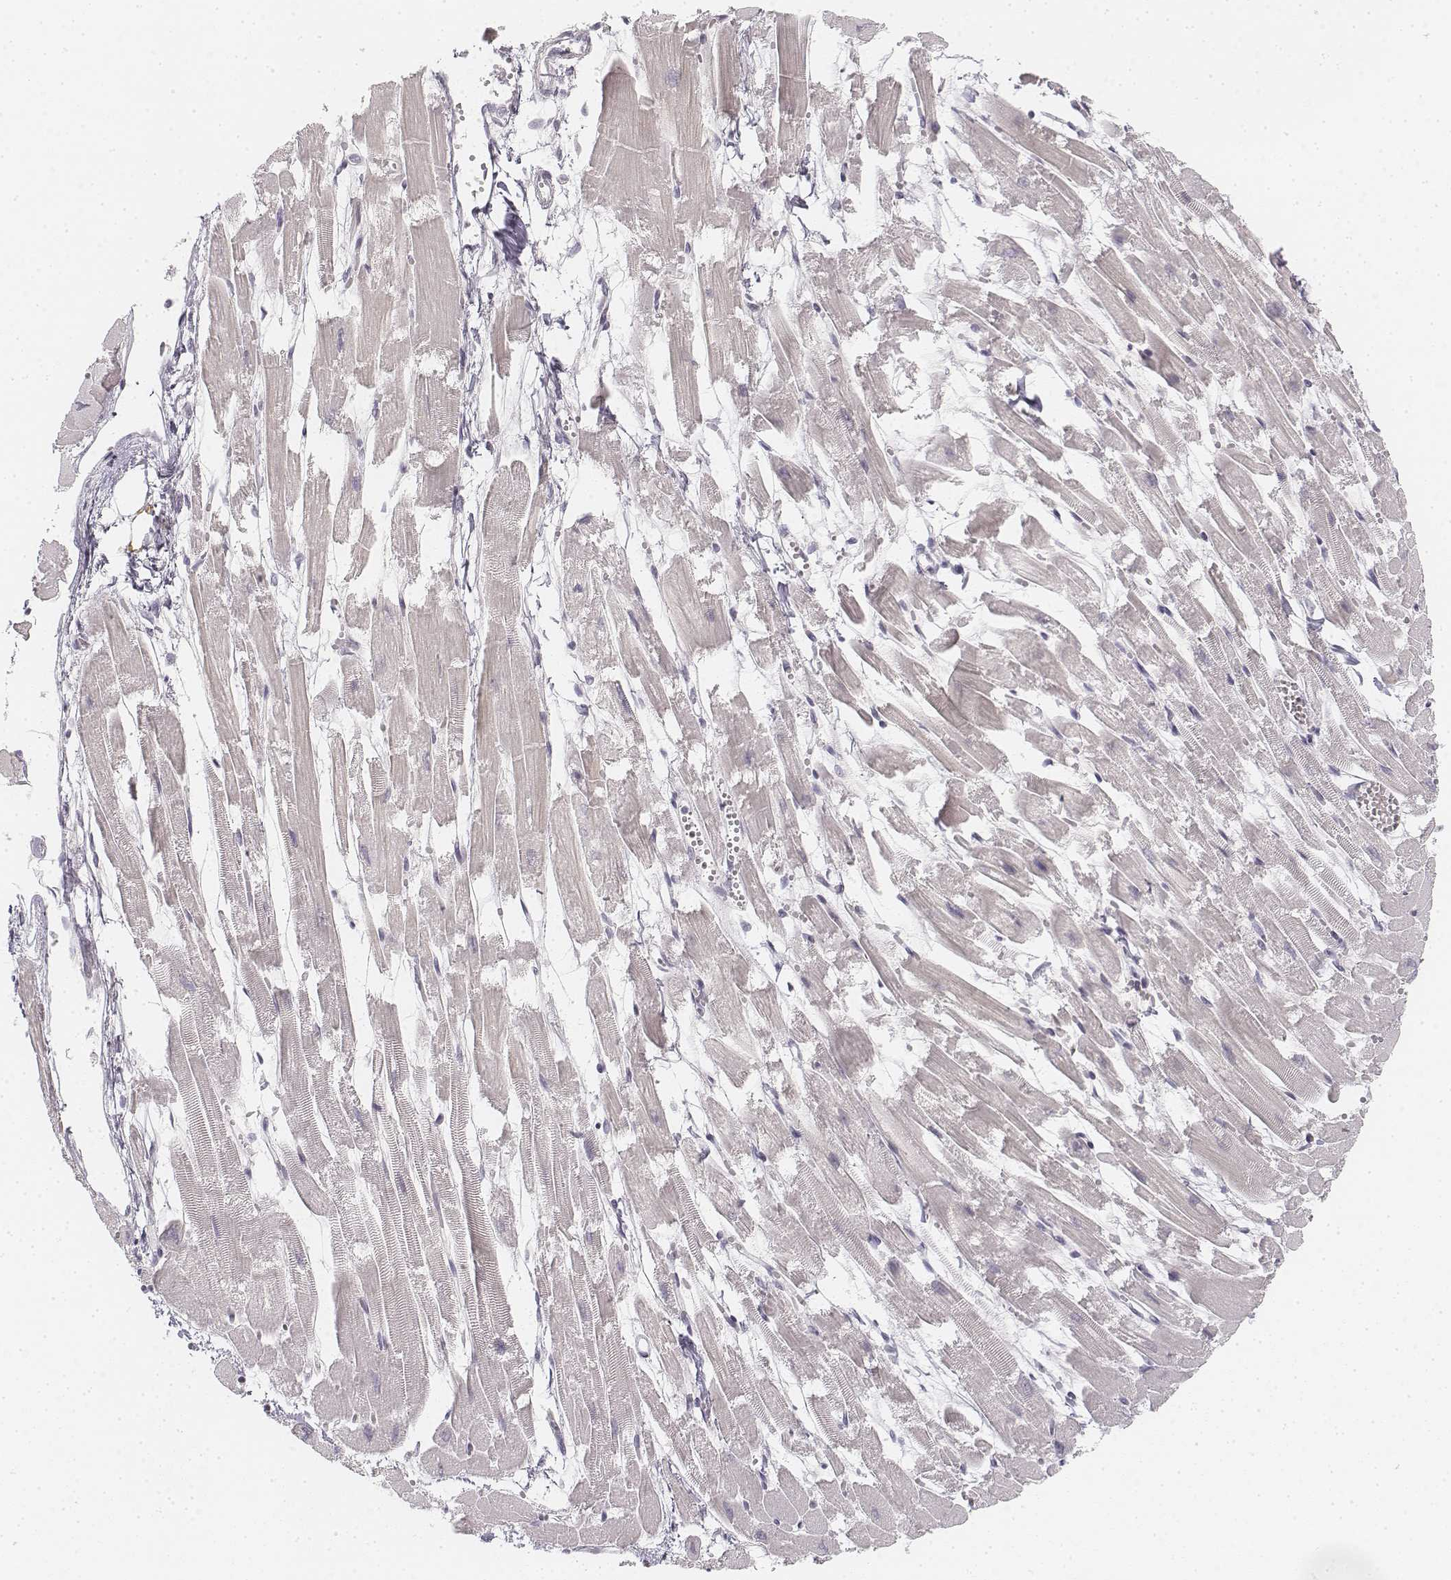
{"staining": {"intensity": "negative", "quantity": "none", "location": "none"}, "tissue": "heart muscle", "cell_type": "Cardiomyocytes", "image_type": "normal", "snomed": [{"axis": "morphology", "description": "Normal tissue, NOS"}, {"axis": "topography", "description": "Heart"}], "caption": "High magnification brightfield microscopy of normal heart muscle stained with DAB (3,3'-diaminobenzidine) (brown) and counterstained with hematoxylin (blue): cardiomyocytes show no significant positivity. (Immunohistochemistry, brightfield microscopy, high magnification).", "gene": "DSG4", "patient": {"sex": "female", "age": 52}}